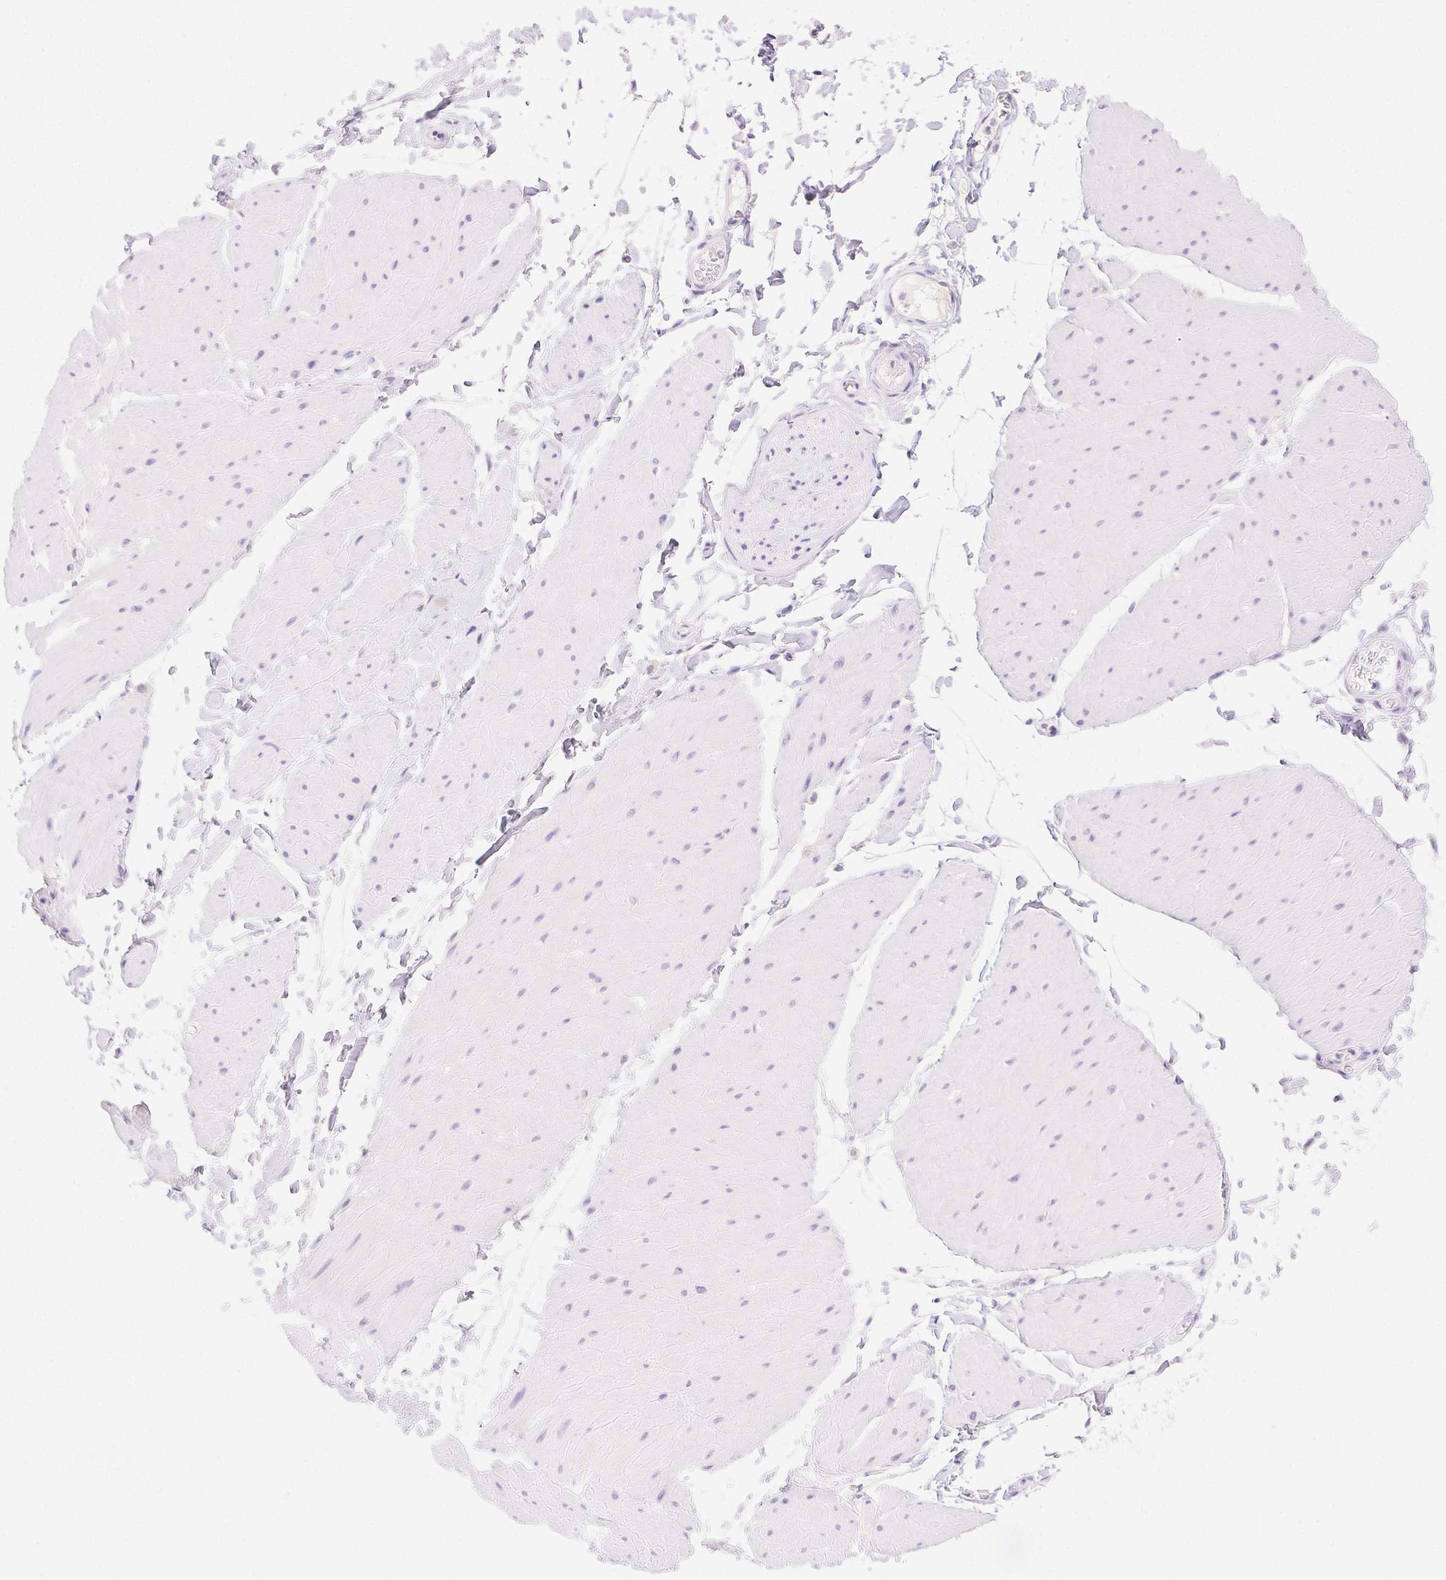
{"staining": {"intensity": "negative", "quantity": "none", "location": "none"}, "tissue": "adipose tissue", "cell_type": "Adipocytes", "image_type": "normal", "snomed": [{"axis": "morphology", "description": "Normal tissue, NOS"}, {"axis": "topography", "description": "Smooth muscle"}, {"axis": "topography", "description": "Peripheral nerve tissue"}], "caption": "Adipocytes show no significant protein staining in unremarkable adipose tissue. (Stains: DAB (3,3'-diaminobenzidine) IHC with hematoxylin counter stain, Microscopy: brightfield microscopy at high magnification).", "gene": "SPACA4", "patient": {"sex": "male", "age": 58}}